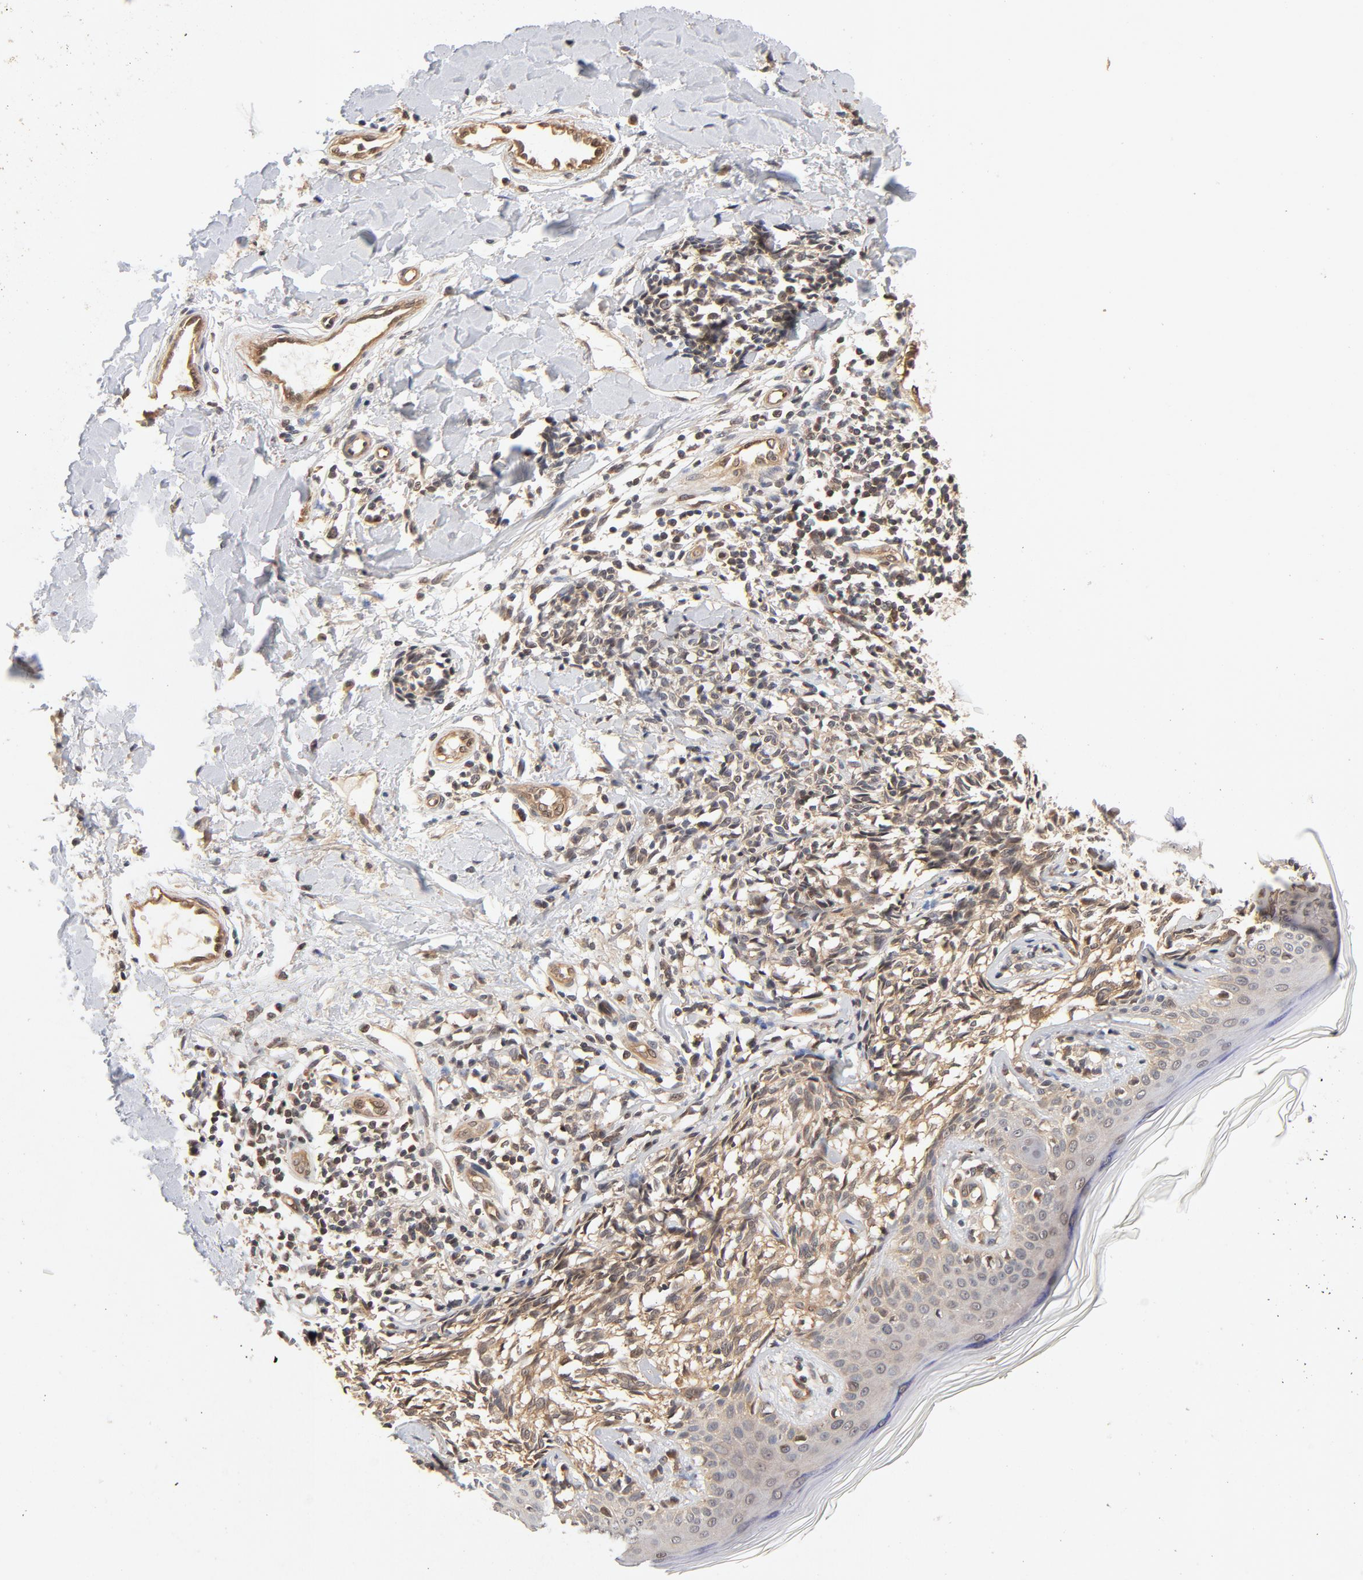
{"staining": {"intensity": "weak", "quantity": ">75%", "location": "cytoplasmic/membranous"}, "tissue": "melanoma", "cell_type": "Tumor cells", "image_type": "cancer", "snomed": [{"axis": "morphology", "description": "Malignant melanoma, NOS"}, {"axis": "topography", "description": "Skin"}], "caption": "Malignant melanoma tissue shows weak cytoplasmic/membranous positivity in about >75% of tumor cells, visualized by immunohistochemistry.", "gene": "CDC37", "patient": {"sex": "male", "age": 67}}